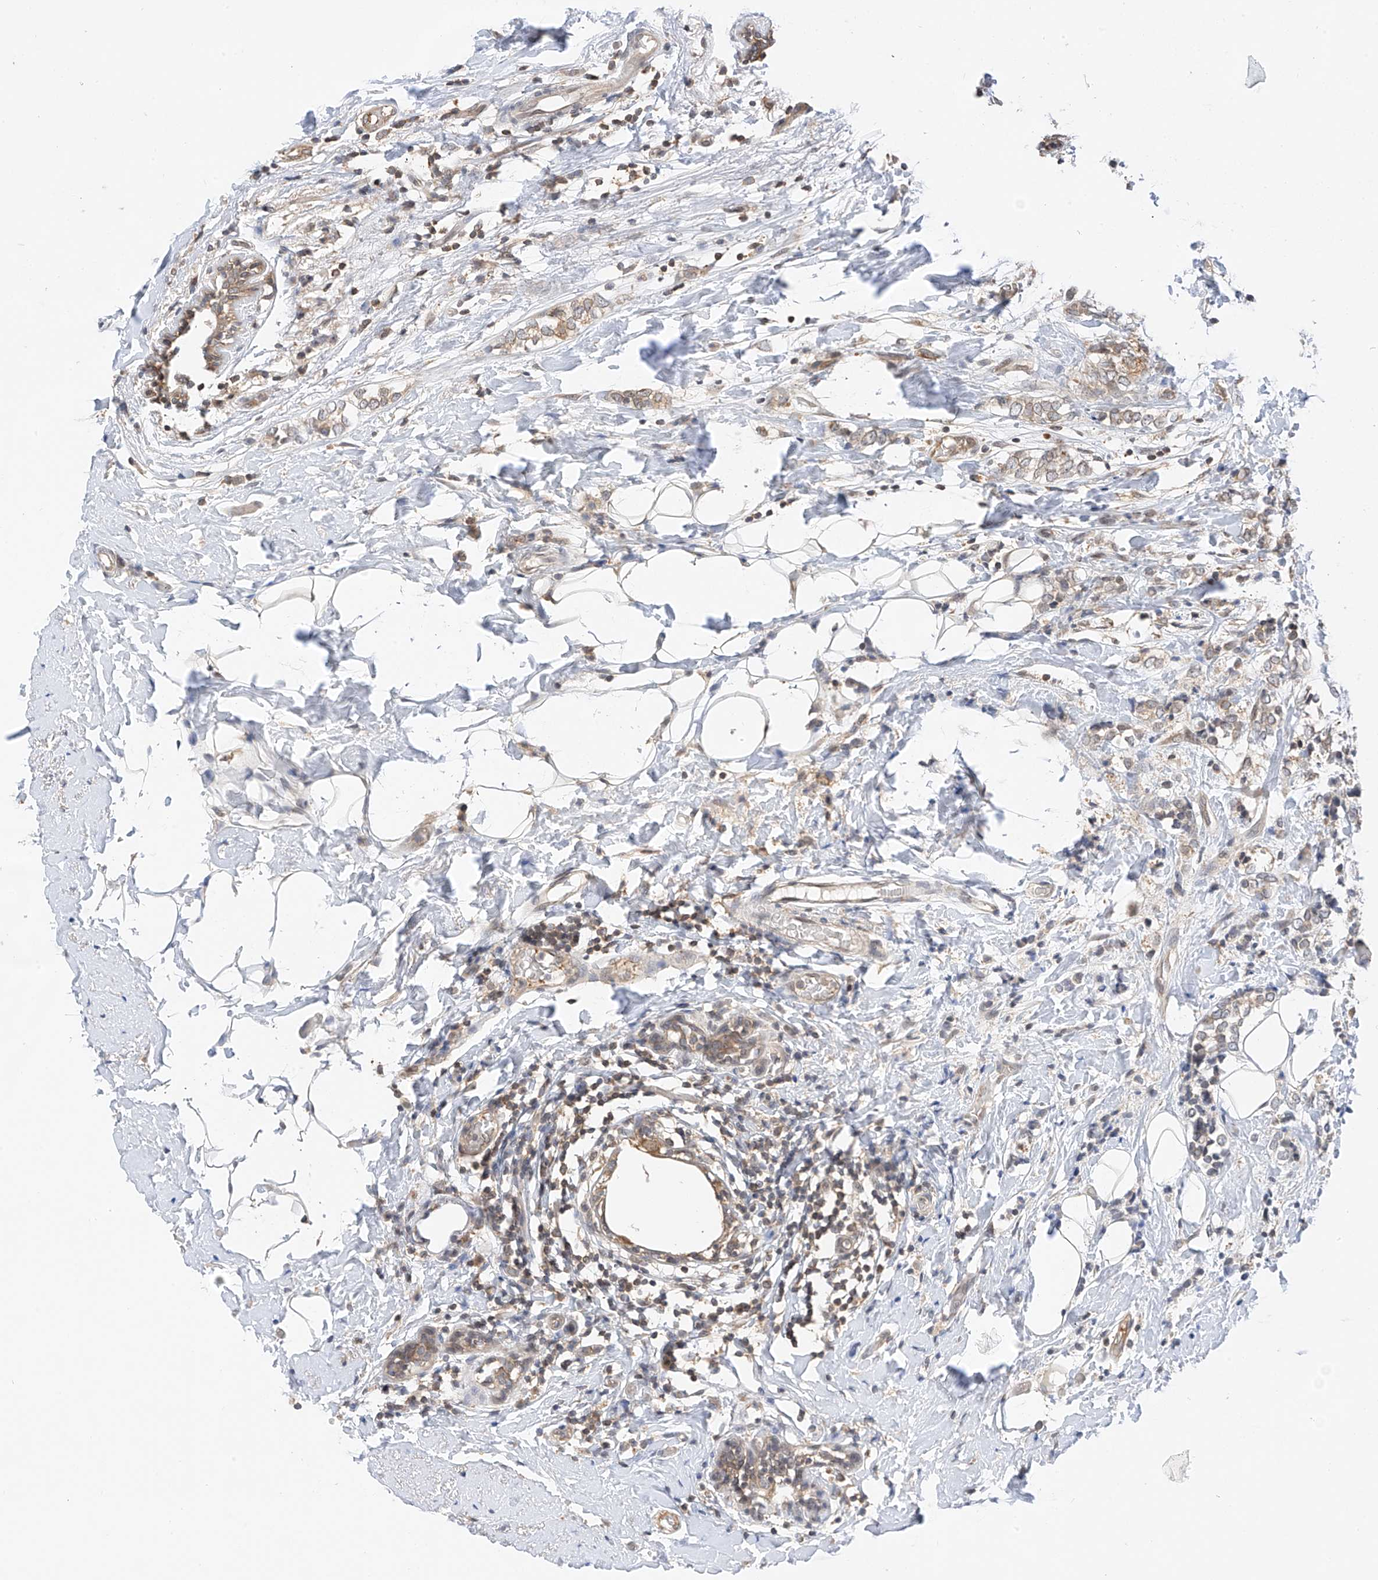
{"staining": {"intensity": "moderate", "quantity": ">75%", "location": "cytoplasmic/membranous"}, "tissue": "breast cancer", "cell_type": "Tumor cells", "image_type": "cancer", "snomed": [{"axis": "morphology", "description": "Normal tissue, NOS"}, {"axis": "morphology", "description": "Lobular carcinoma"}, {"axis": "topography", "description": "Breast"}], "caption": "Moderate cytoplasmic/membranous staining is present in about >75% of tumor cells in breast cancer. Immunohistochemistry (ihc) stains the protein of interest in brown and the nuclei are stained blue.", "gene": "PPA2", "patient": {"sex": "female", "age": 47}}